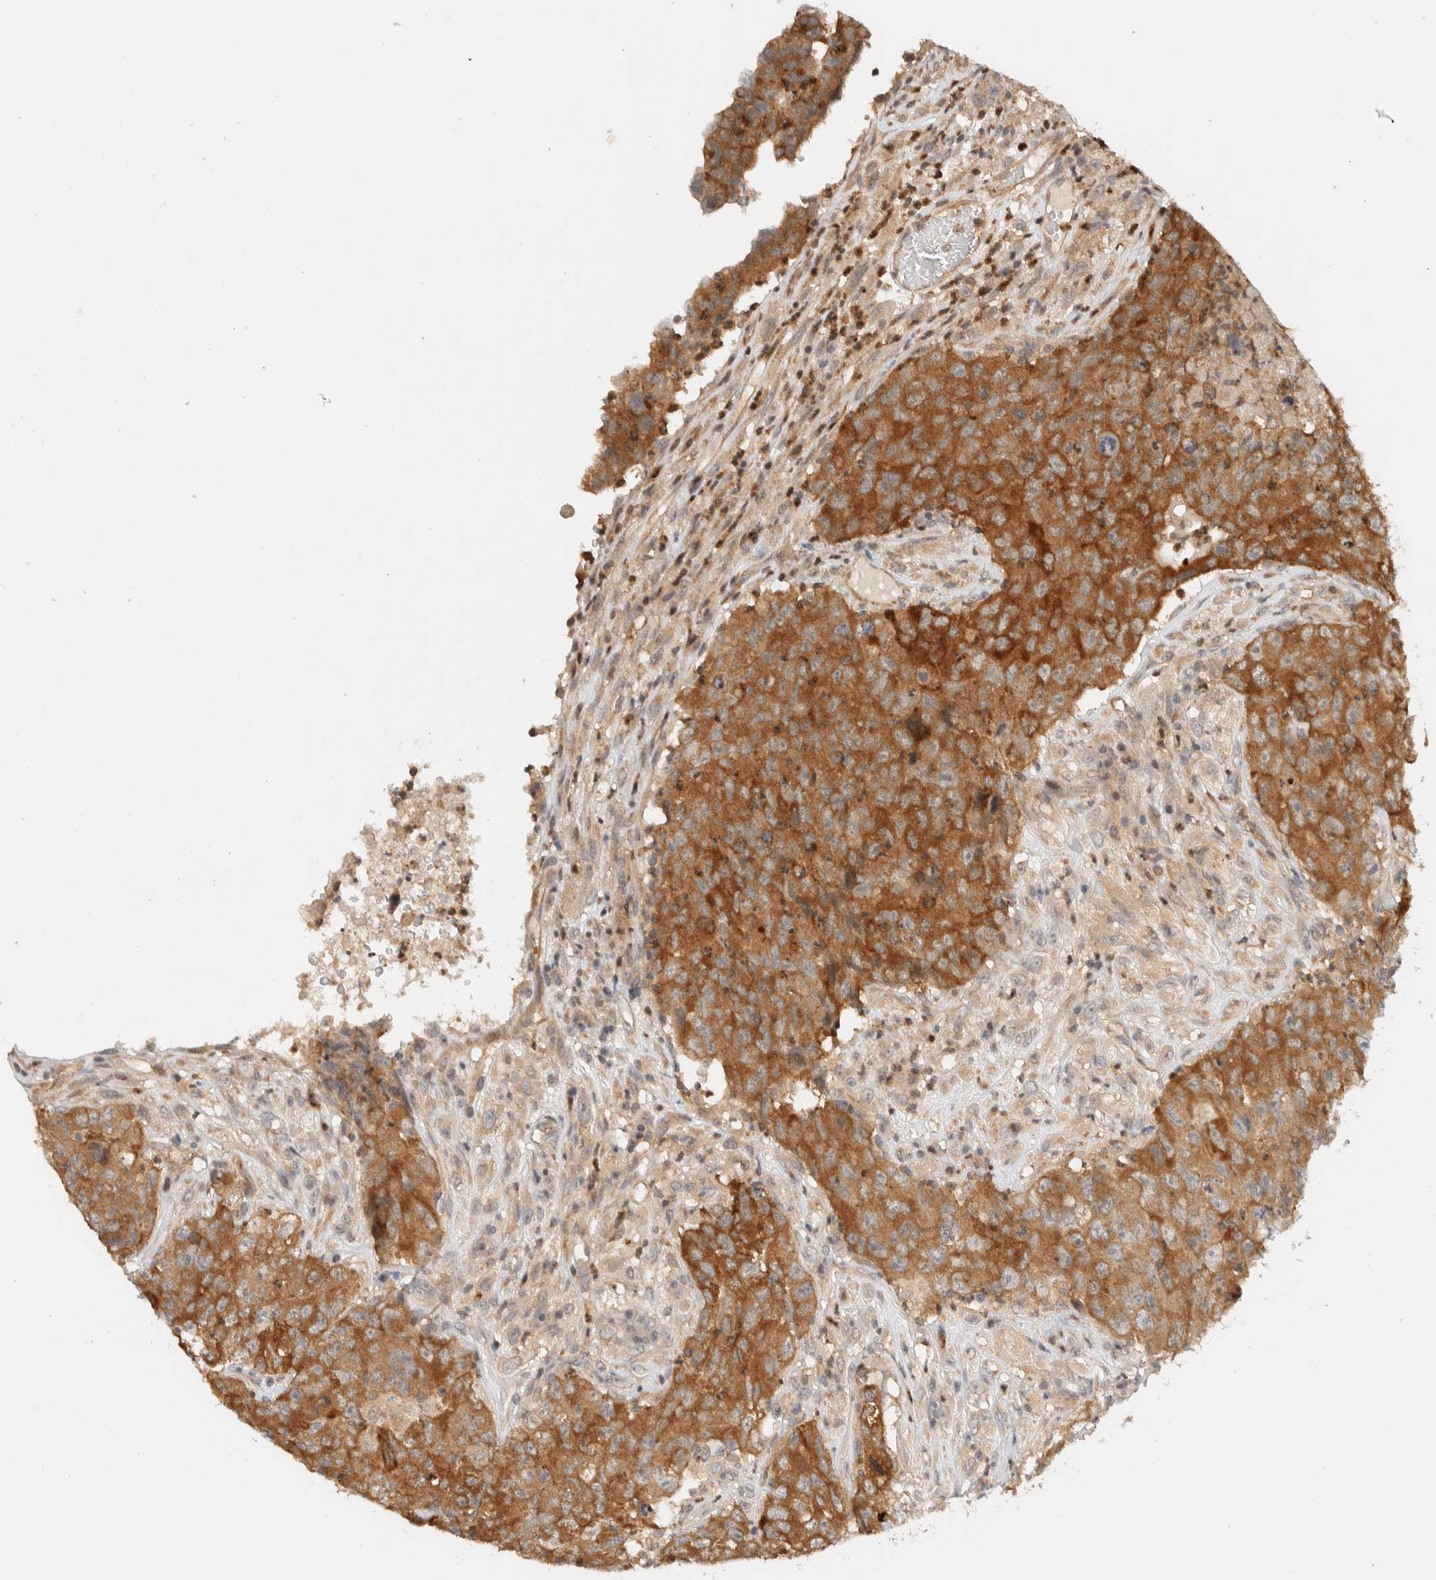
{"staining": {"intensity": "strong", "quantity": ">75%", "location": "cytoplasmic/membranous"}, "tissue": "testis cancer", "cell_type": "Tumor cells", "image_type": "cancer", "snomed": [{"axis": "morphology", "description": "Carcinoma, Embryonal, NOS"}, {"axis": "topography", "description": "Testis"}], "caption": "Tumor cells demonstrate high levels of strong cytoplasmic/membranous staining in about >75% of cells in embryonal carcinoma (testis).", "gene": "ARFGEF1", "patient": {"sex": "male", "age": 32}}